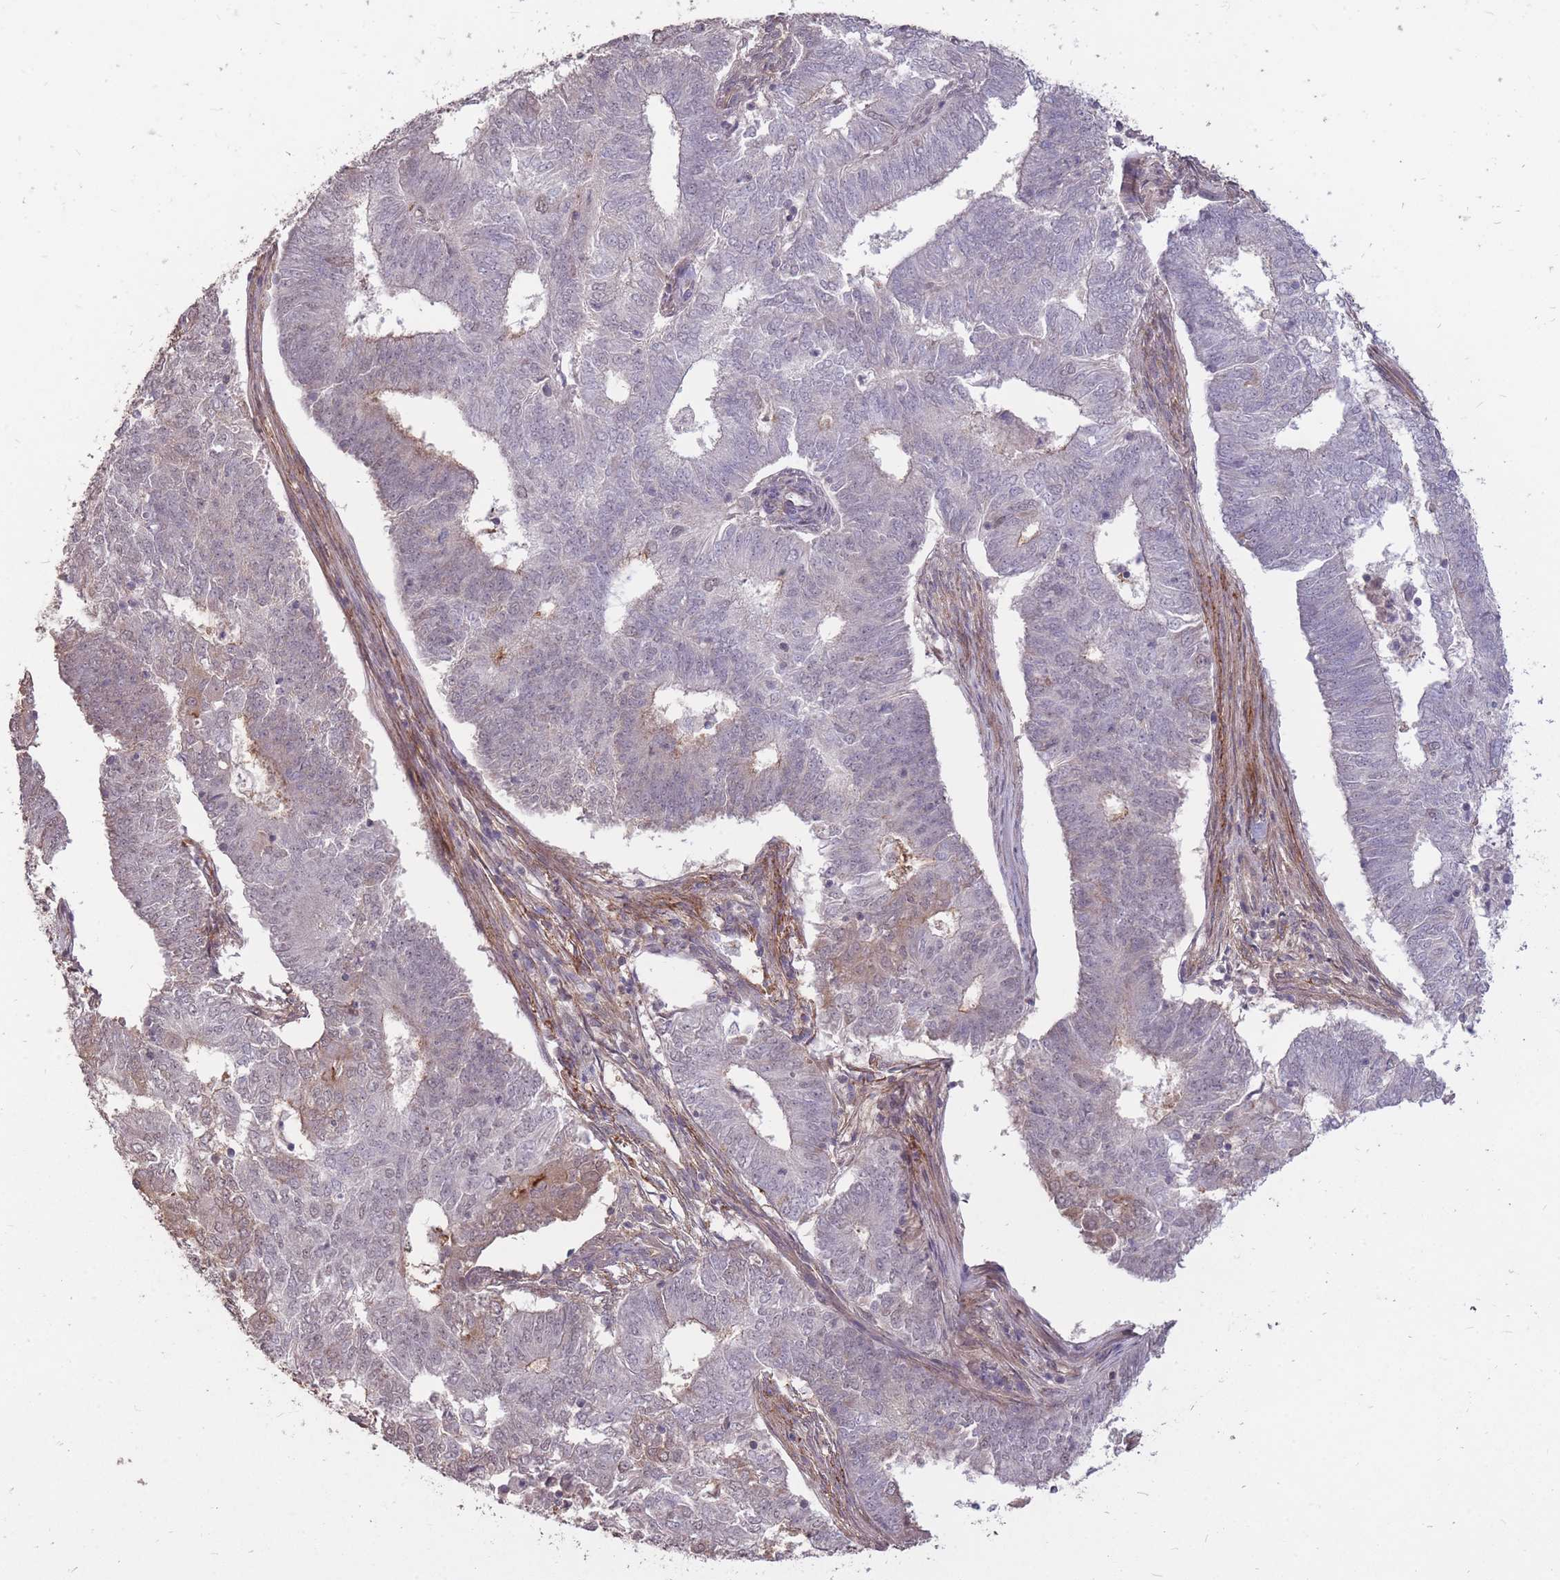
{"staining": {"intensity": "negative", "quantity": "none", "location": "none"}, "tissue": "endometrial cancer", "cell_type": "Tumor cells", "image_type": "cancer", "snomed": [{"axis": "morphology", "description": "Adenocarcinoma, NOS"}, {"axis": "topography", "description": "Endometrium"}], "caption": "This histopathology image is of endometrial adenocarcinoma stained with immunohistochemistry (IHC) to label a protein in brown with the nuclei are counter-stained blue. There is no positivity in tumor cells. Brightfield microscopy of IHC stained with DAB (brown) and hematoxylin (blue), captured at high magnification.", "gene": "DYNC1LI2", "patient": {"sex": "female", "age": 62}}